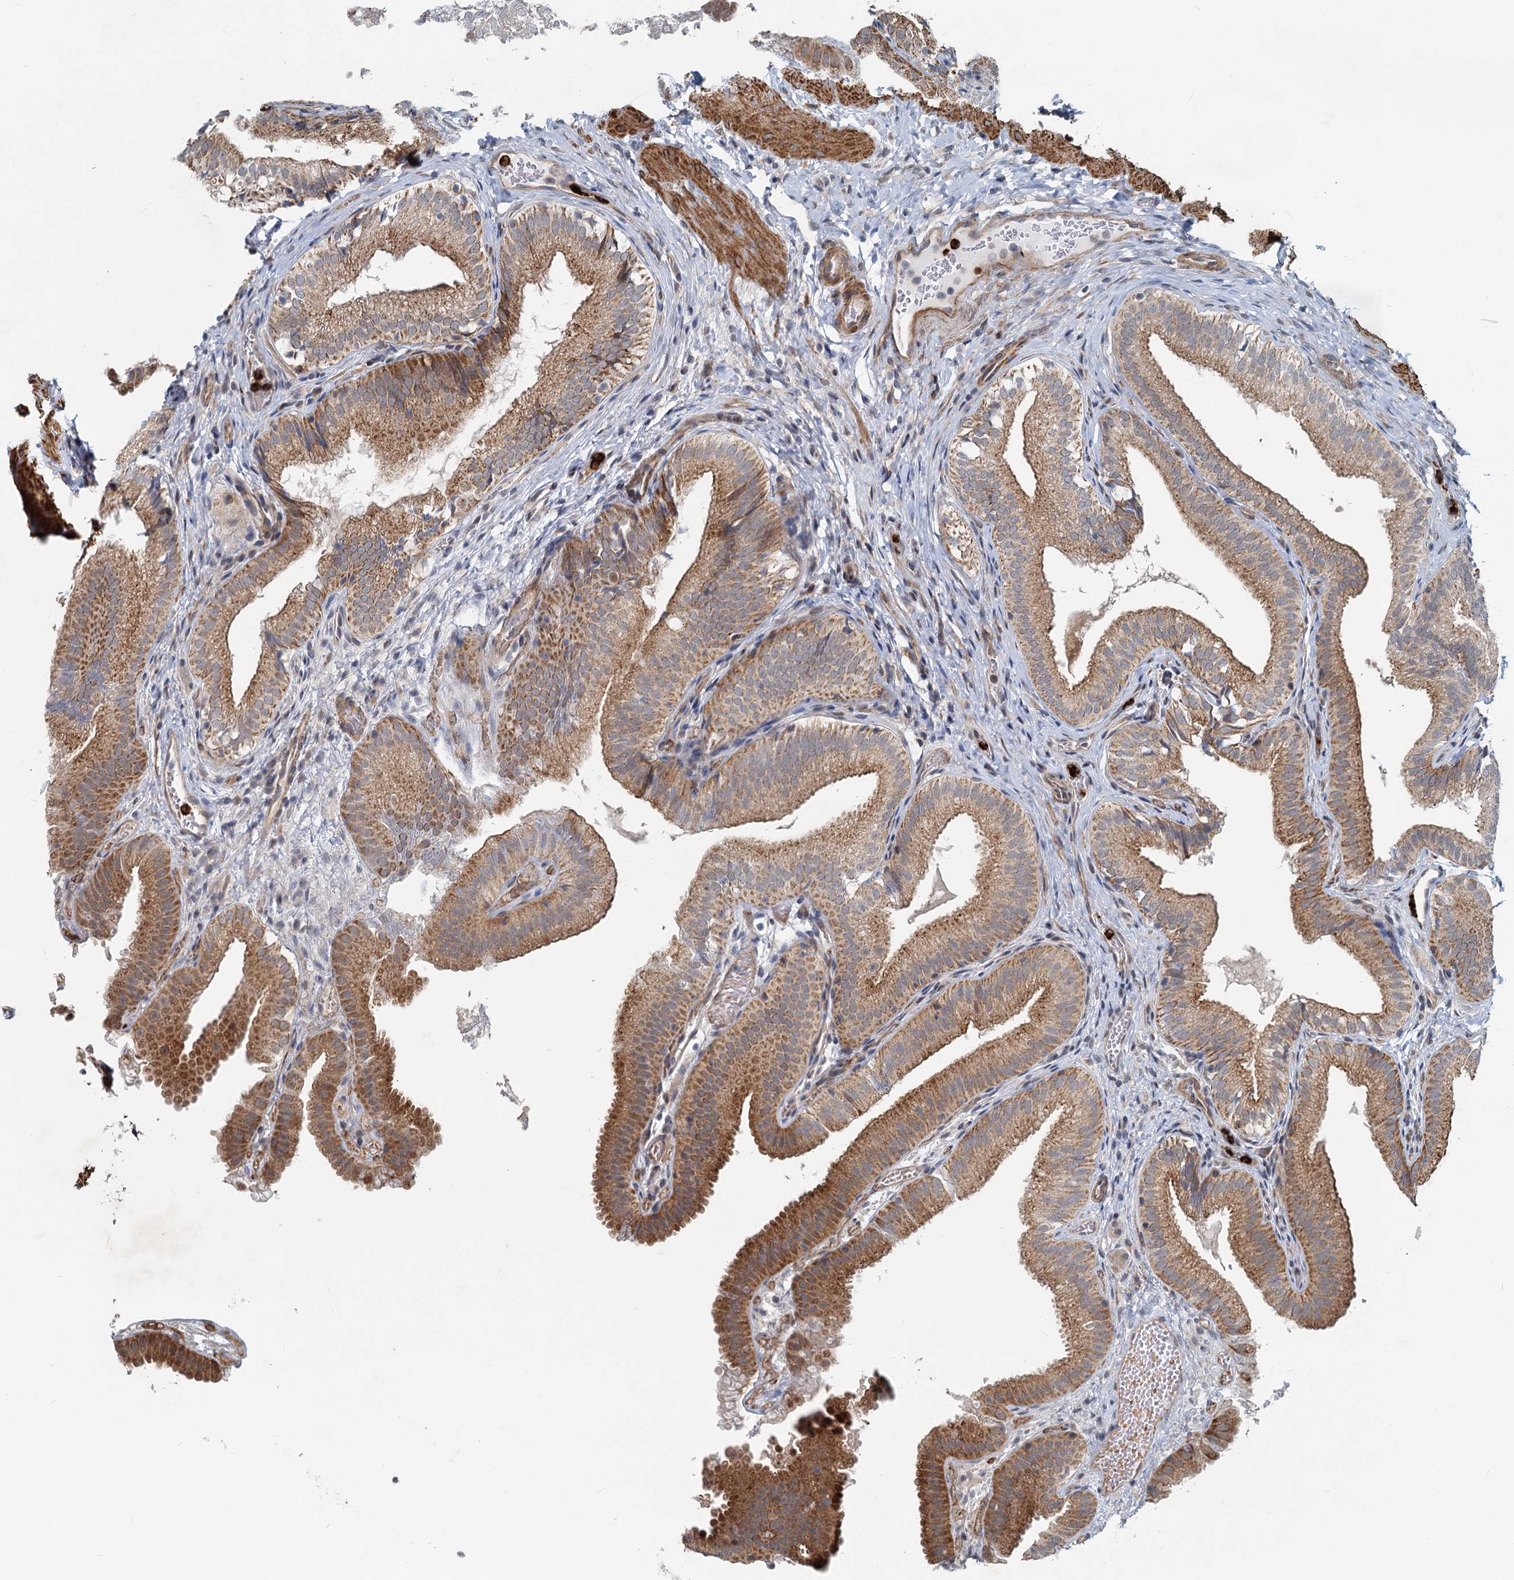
{"staining": {"intensity": "moderate", "quantity": ">75%", "location": "cytoplasmic/membranous"}, "tissue": "gallbladder", "cell_type": "Glandular cells", "image_type": "normal", "snomed": [{"axis": "morphology", "description": "Normal tissue, NOS"}, {"axis": "topography", "description": "Gallbladder"}], "caption": "Glandular cells demonstrate medium levels of moderate cytoplasmic/membranous expression in about >75% of cells in unremarkable gallbladder. The staining was performed using DAB (3,3'-diaminobenzidine) to visualize the protein expression in brown, while the nuclei were stained in blue with hematoxylin (Magnification: 20x).", "gene": "ADCY2", "patient": {"sex": "female", "age": 30}}